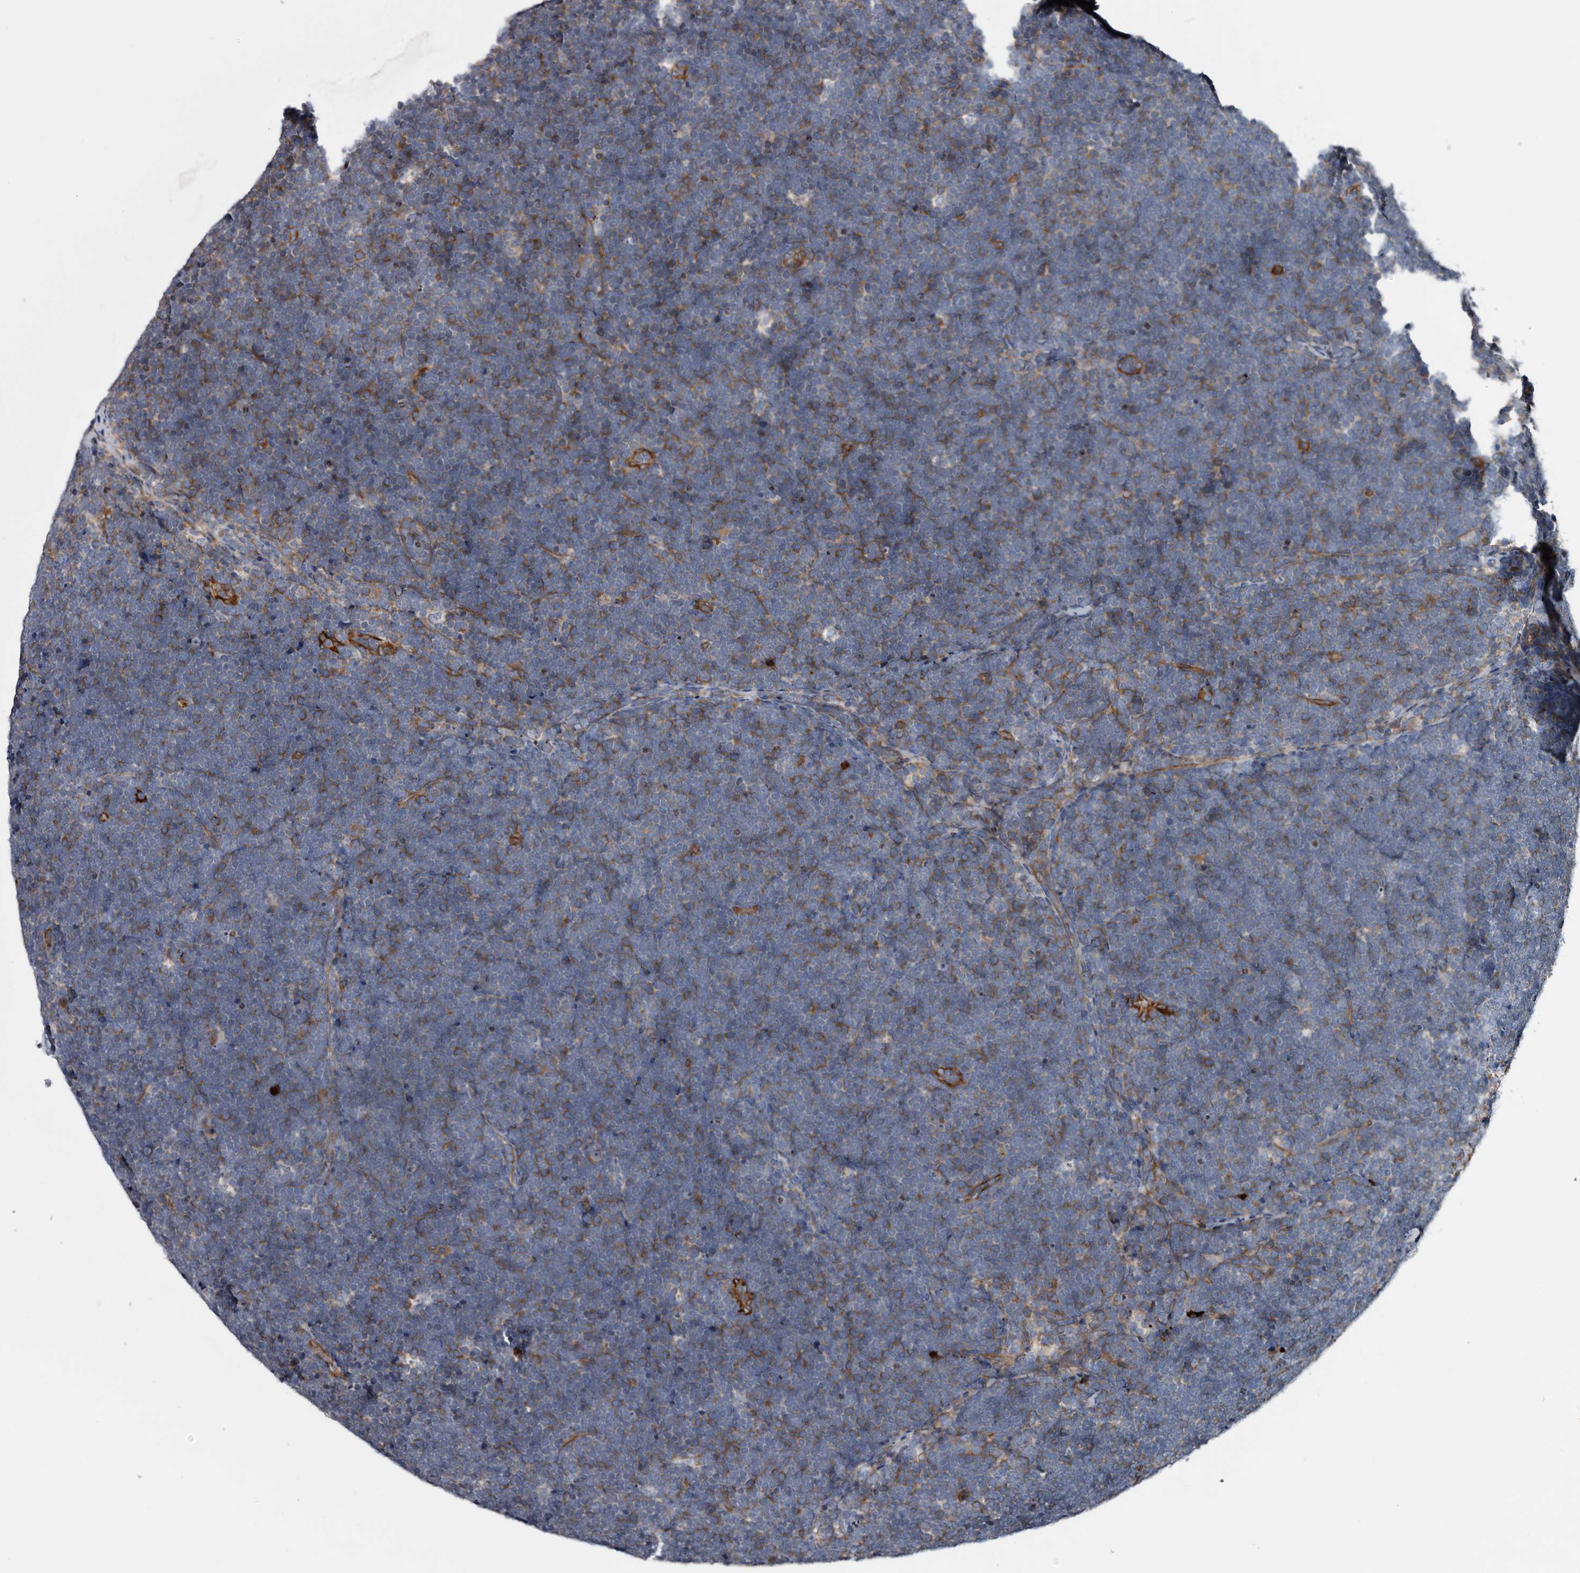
{"staining": {"intensity": "moderate", "quantity": "<25%", "location": "cytoplasmic/membranous"}, "tissue": "lymphoma", "cell_type": "Tumor cells", "image_type": "cancer", "snomed": [{"axis": "morphology", "description": "Malignant lymphoma, non-Hodgkin's type, High grade"}, {"axis": "topography", "description": "Lymph node"}], "caption": "Immunohistochemical staining of human malignant lymphoma, non-Hodgkin's type (high-grade) reveals moderate cytoplasmic/membranous protein positivity in about <25% of tumor cells.", "gene": "TSPAN17", "patient": {"sex": "male", "age": 13}}